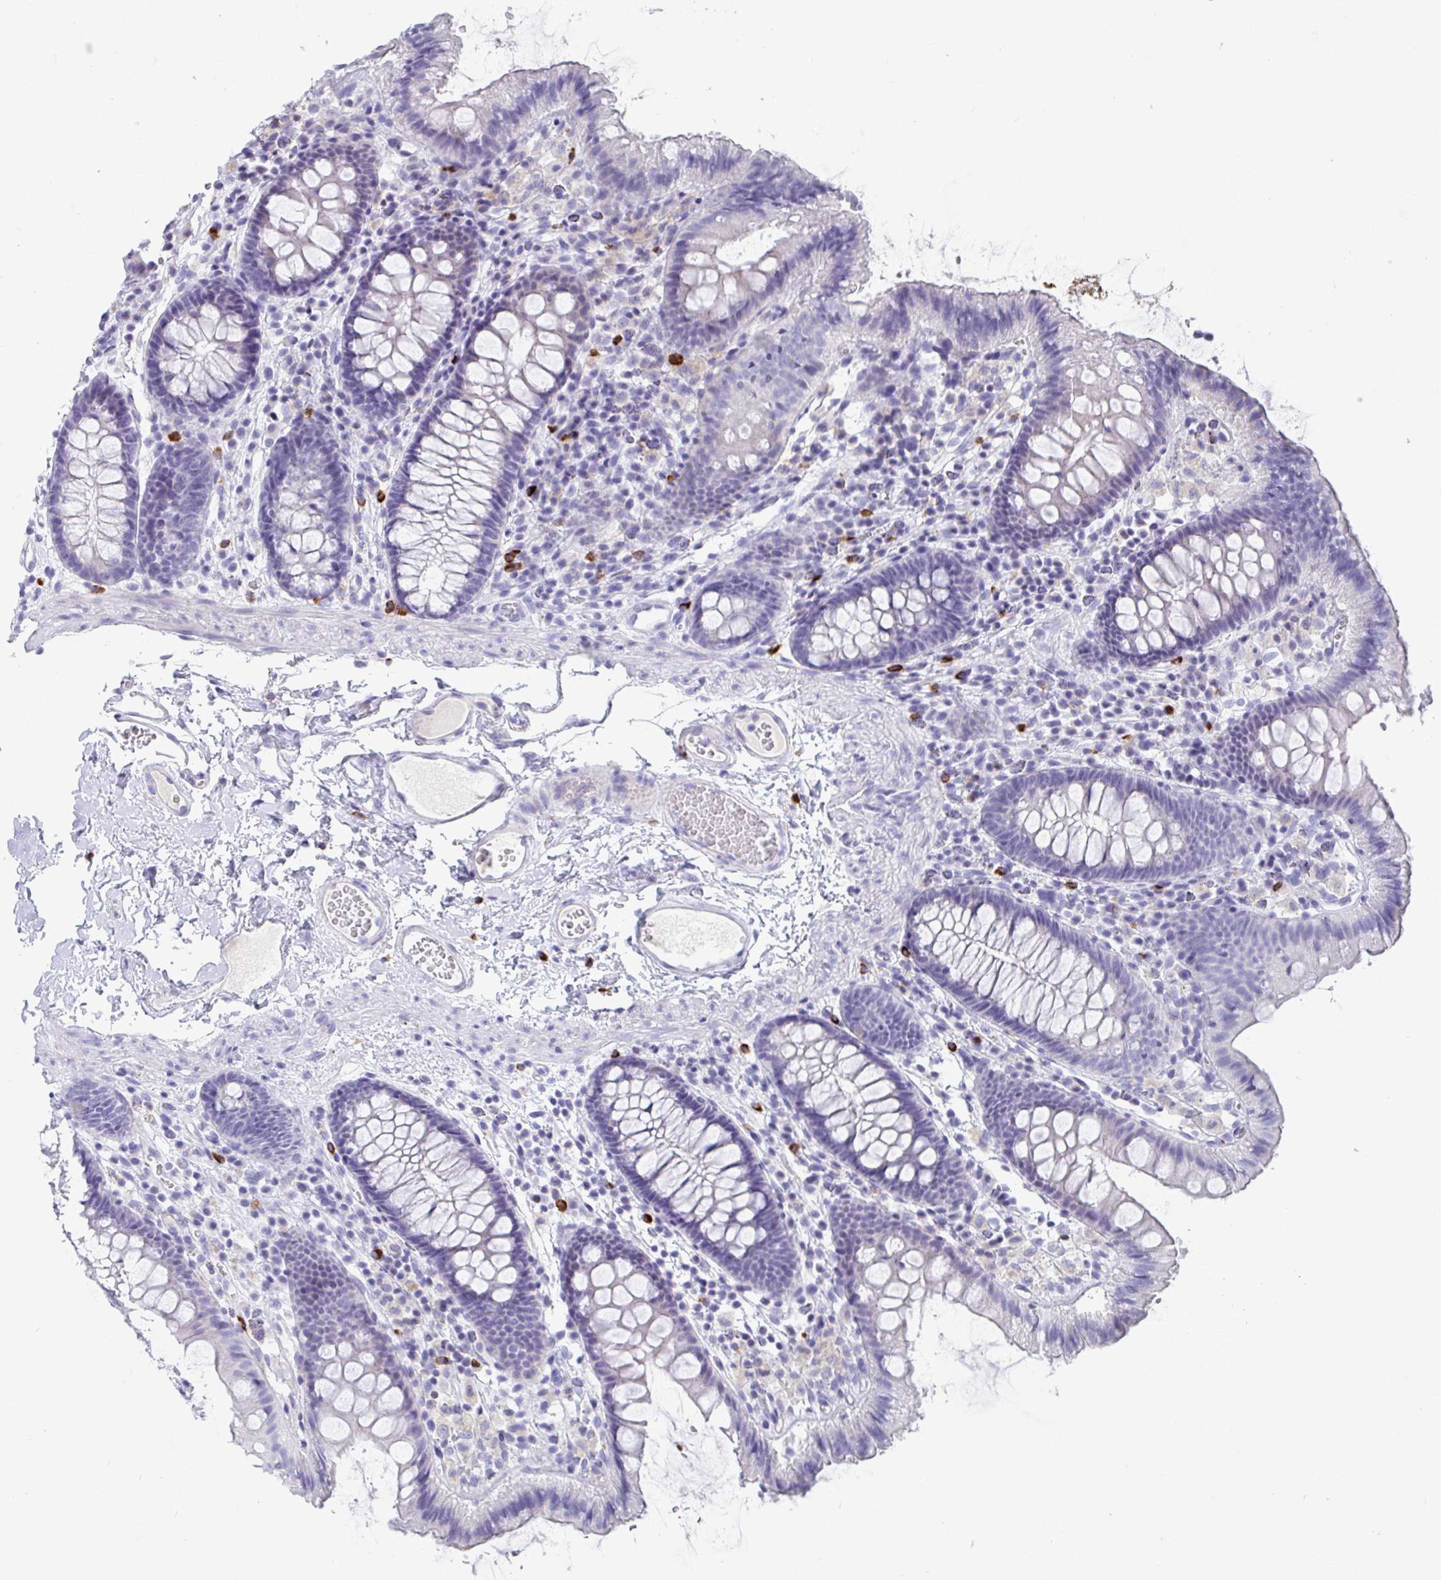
{"staining": {"intensity": "negative", "quantity": "none", "location": "none"}, "tissue": "colon", "cell_type": "Endothelial cells", "image_type": "normal", "snomed": [{"axis": "morphology", "description": "Normal tissue, NOS"}, {"axis": "topography", "description": "Colon"}], "caption": "High power microscopy image of an immunohistochemistry image of benign colon, revealing no significant expression in endothelial cells.", "gene": "PLA2G1B", "patient": {"sex": "male", "age": 84}}